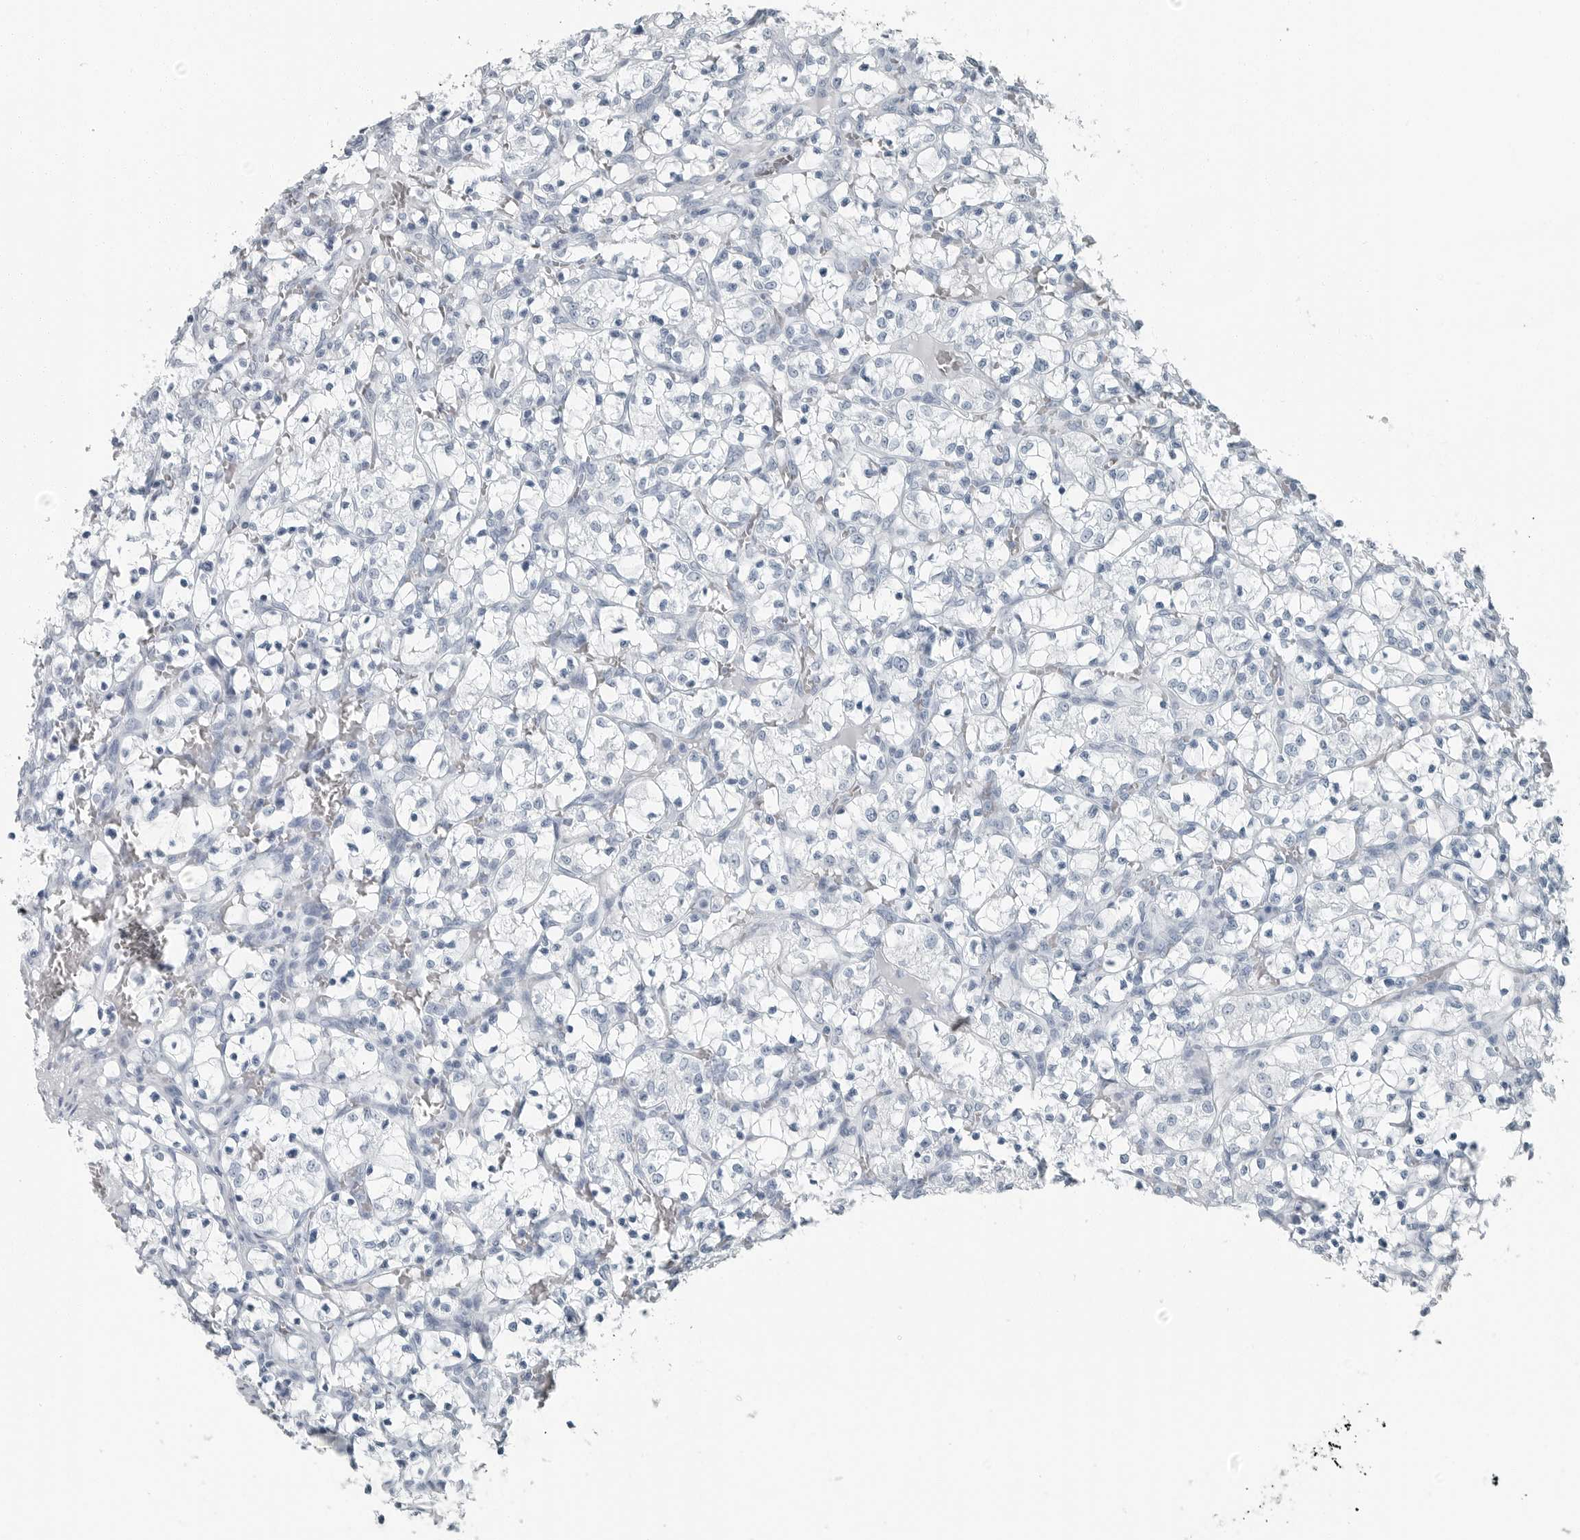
{"staining": {"intensity": "negative", "quantity": "none", "location": "none"}, "tissue": "renal cancer", "cell_type": "Tumor cells", "image_type": "cancer", "snomed": [{"axis": "morphology", "description": "Adenocarcinoma, NOS"}, {"axis": "topography", "description": "Kidney"}], "caption": "Tumor cells are negative for brown protein staining in adenocarcinoma (renal). The staining was performed using DAB to visualize the protein expression in brown, while the nuclei were stained in blue with hematoxylin (Magnification: 20x).", "gene": "FABP6", "patient": {"sex": "female", "age": 69}}